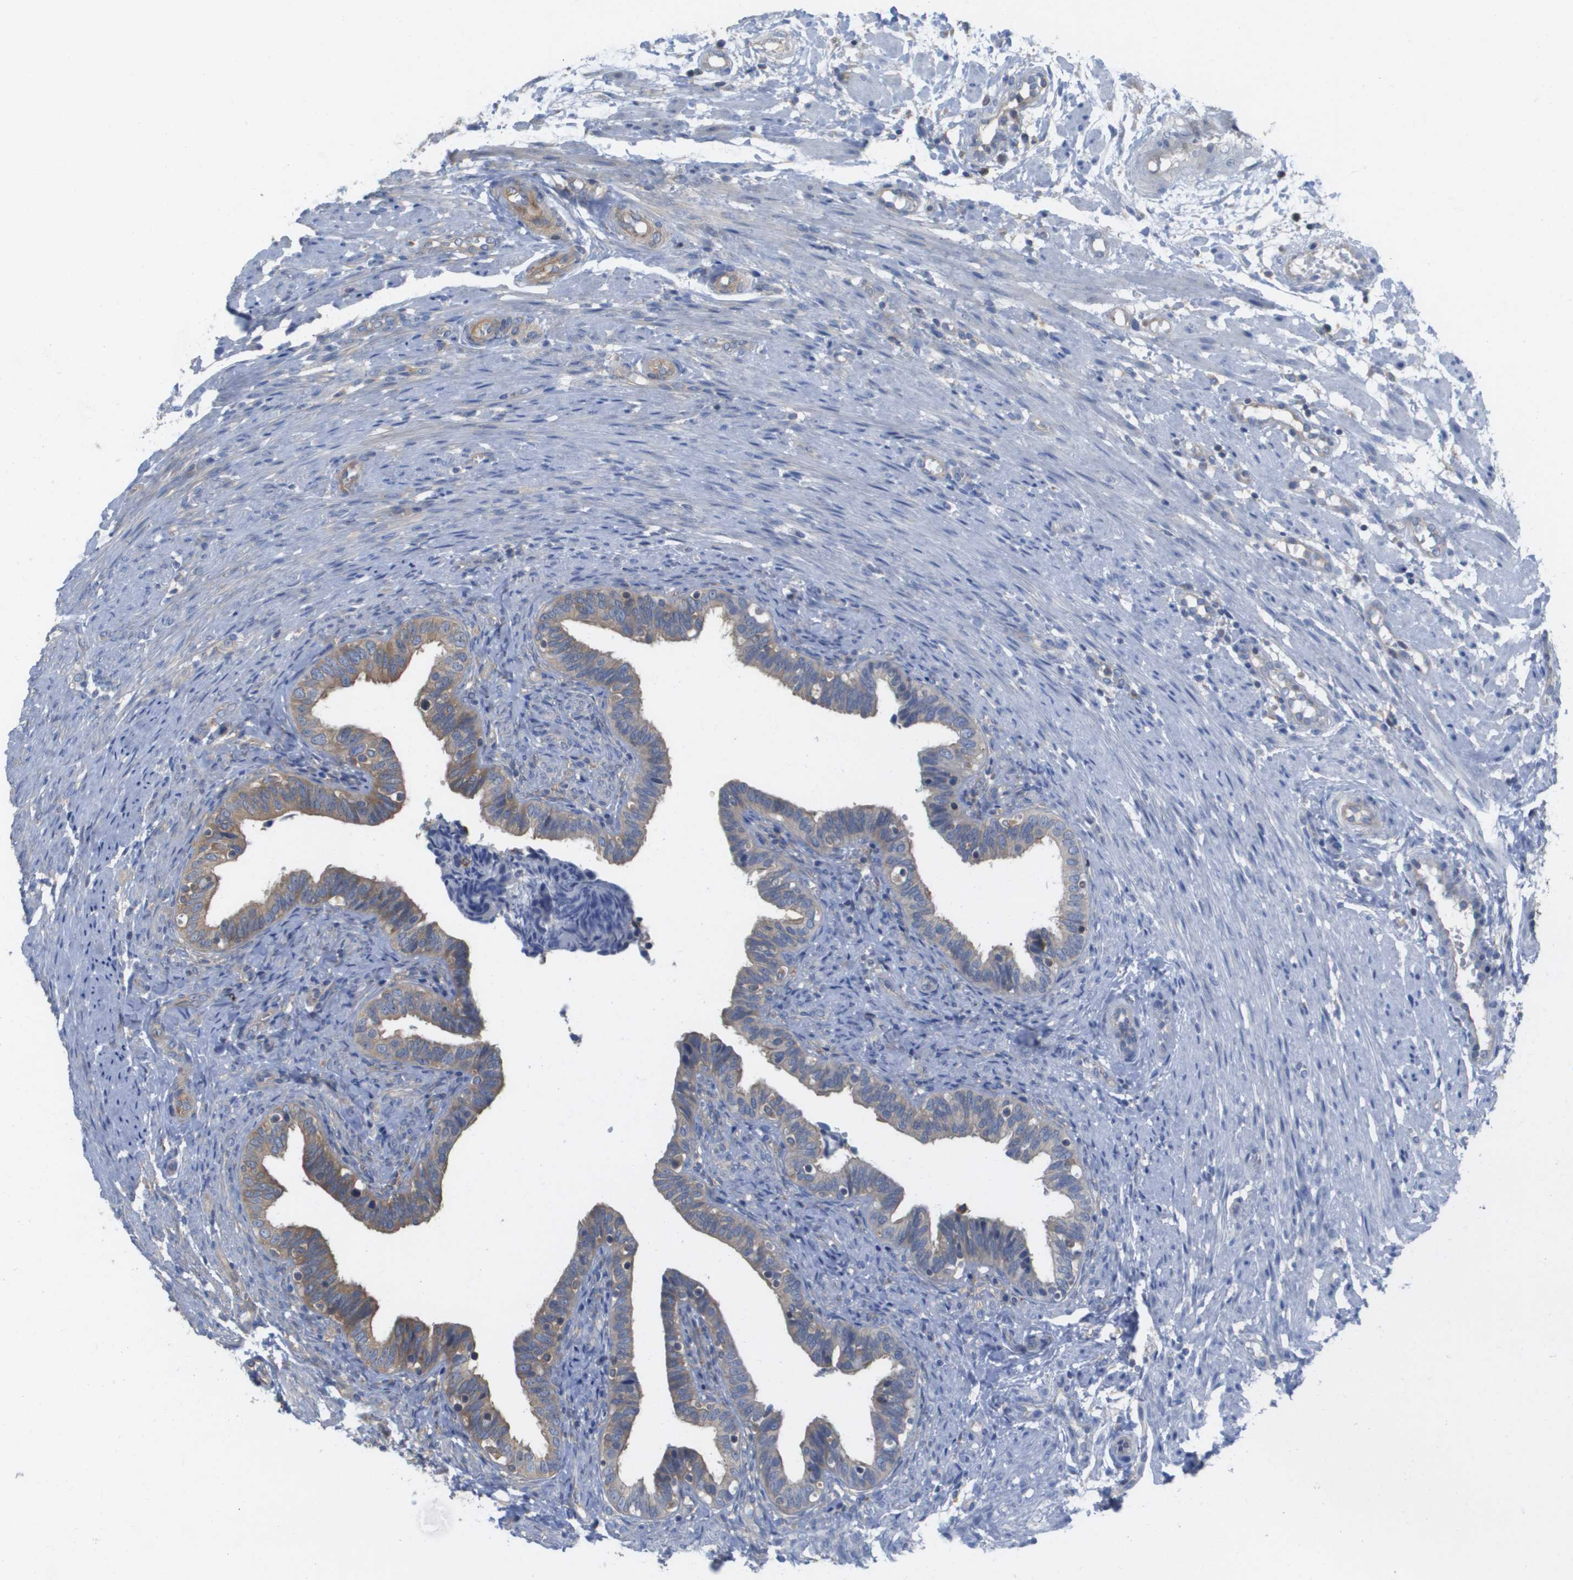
{"staining": {"intensity": "moderate", "quantity": ">75%", "location": "cytoplasmic/membranous"}, "tissue": "fallopian tube", "cell_type": "Glandular cells", "image_type": "normal", "snomed": [{"axis": "morphology", "description": "Normal tissue, NOS"}, {"axis": "topography", "description": "Fallopian tube"}, {"axis": "topography", "description": "Placenta"}], "caption": "The image displays immunohistochemical staining of benign fallopian tube. There is moderate cytoplasmic/membranous positivity is seen in about >75% of glandular cells. (IHC, brightfield microscopy, high magnification).", "gene": "EIF4G2", "patient": {"sex": "female", "age": 34}}